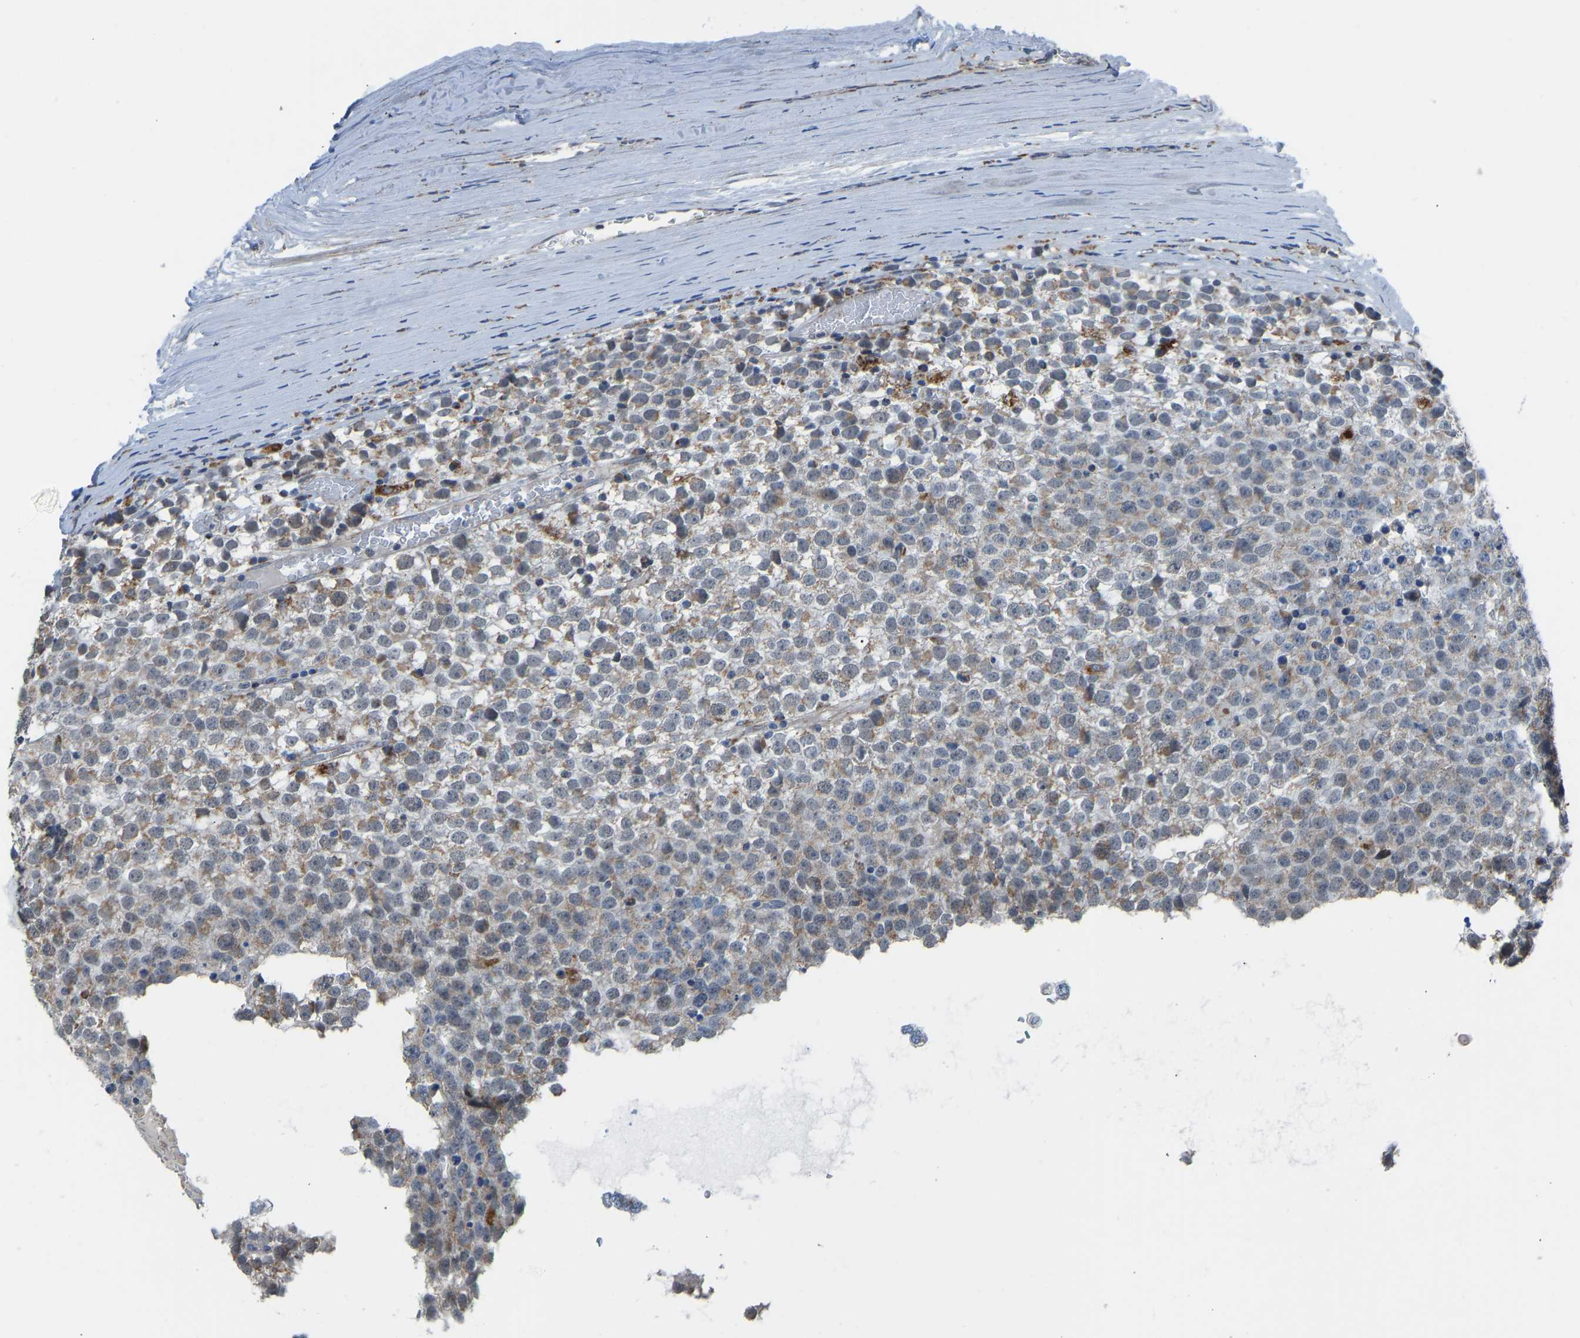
{"staining": {"intensity": "weak", "quantity": "25%-75%", "location": "cytoplasmic/membranous"}, "tissue": "testis cancer", "cell_type": "Tumor cells", "image_type": "cancer", "snomed": [{"axis": "morphology", "description": "Seminoma, NOS"}, {"axis": "topography", "description": "Testis"}], "caption": "High-magnification brightfield microscopy of testis cancer (seminoma) stained with DAB (brown) and counterstained with hematoxylin (blue). tumor cells exhibit weak cytoplasmic/membranous expression is seen in approximately25%-75% of cells.", "gene": "SMIM20", "patient": {"sex": "male", "age": 65}}